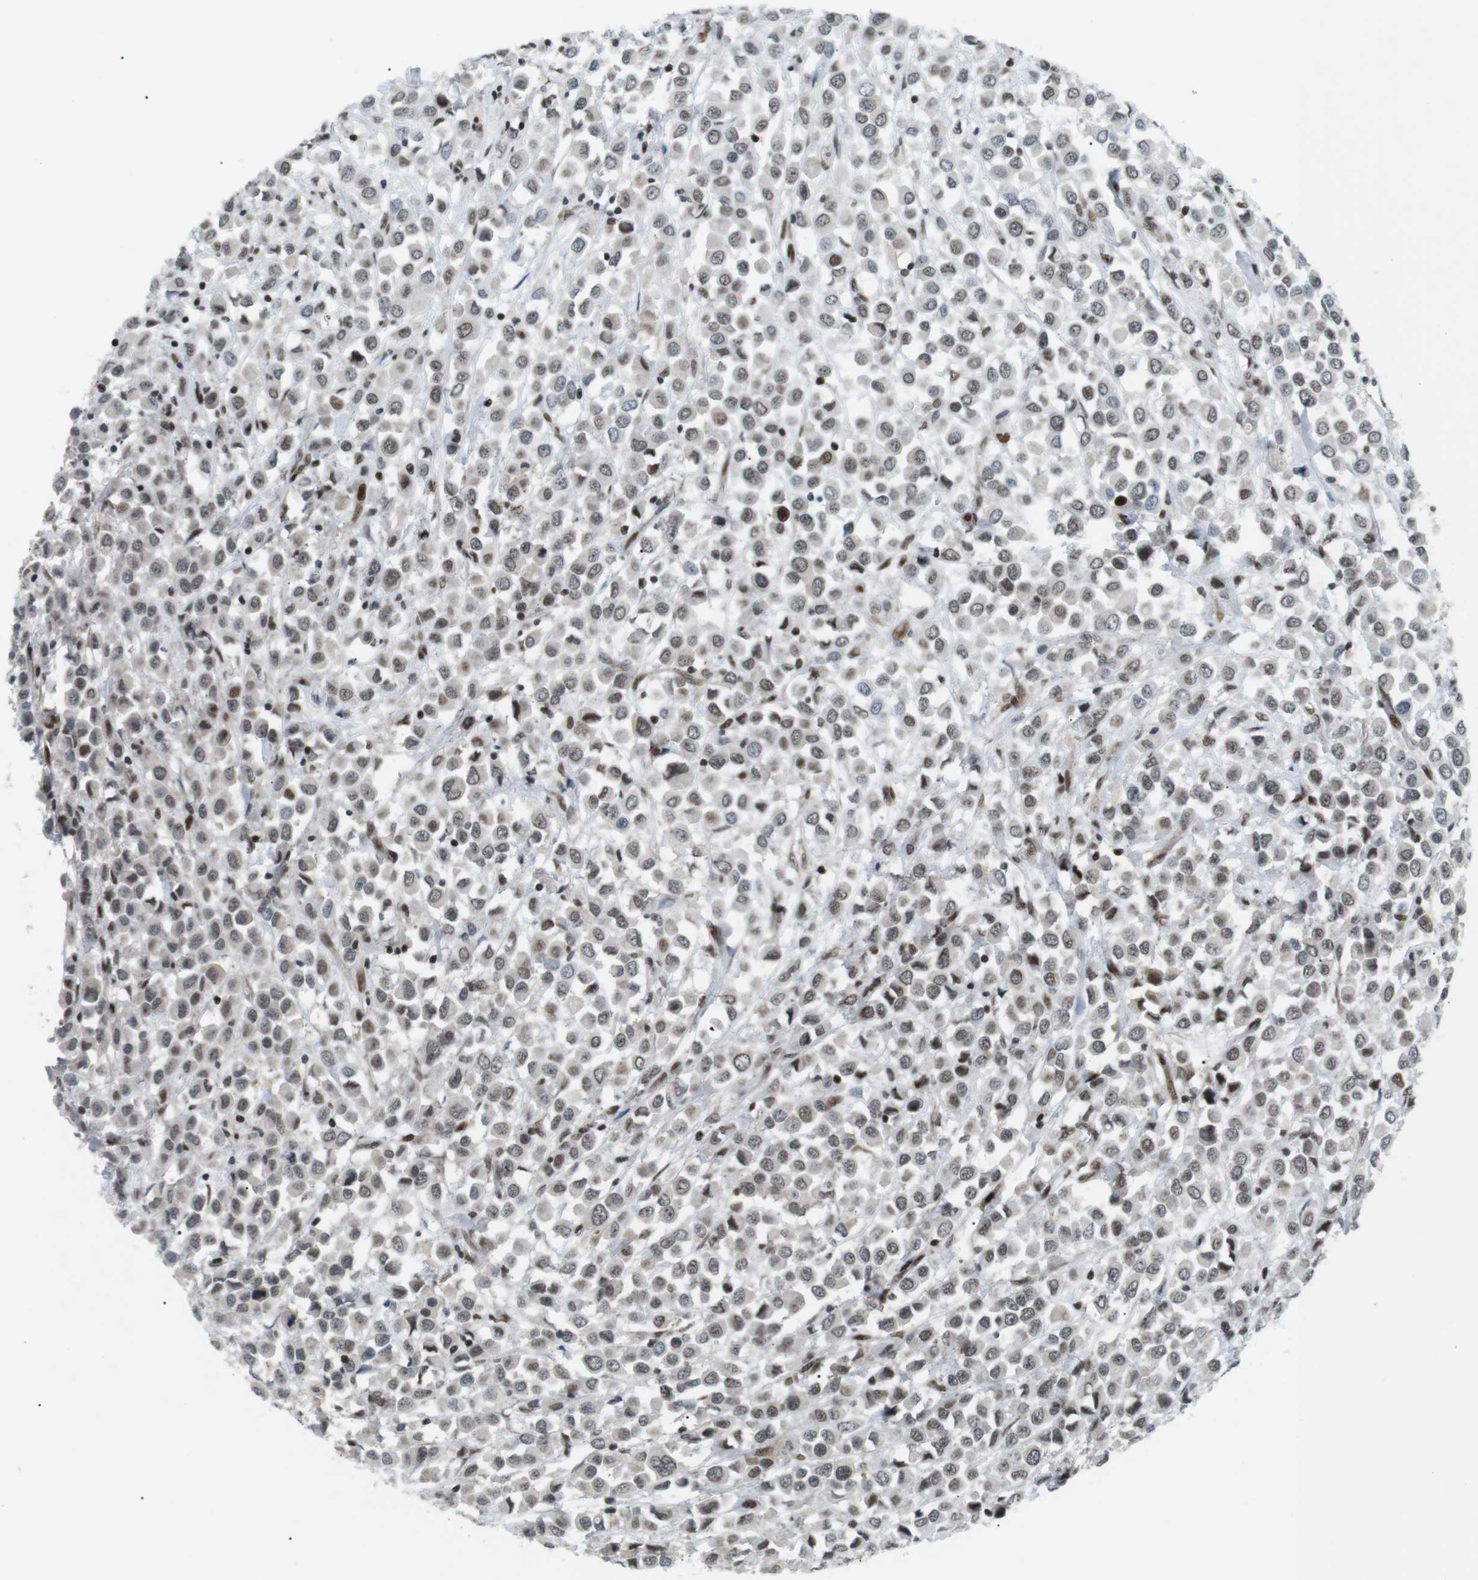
{"staining": {"intensity": "moderate", "quantity": "25%-75%", "location": "nuclear"}, "tissue": "breast cancer", "cell_type": "Tumor cells", "image_type": "cancer", "snomed": [{"axis": "morphology", "description": "Duct carcinoma"}, {"axis": "topography", "description": "Breast"}], "caption": "There is medium levels of moderate nuclear positivity in tumor cells of breast intraductal carcinoma, as demonstrated by immunohistochemical staining (brown color).", "gene": "CDC27", "patient": {"sex": "female", "age": 61}}